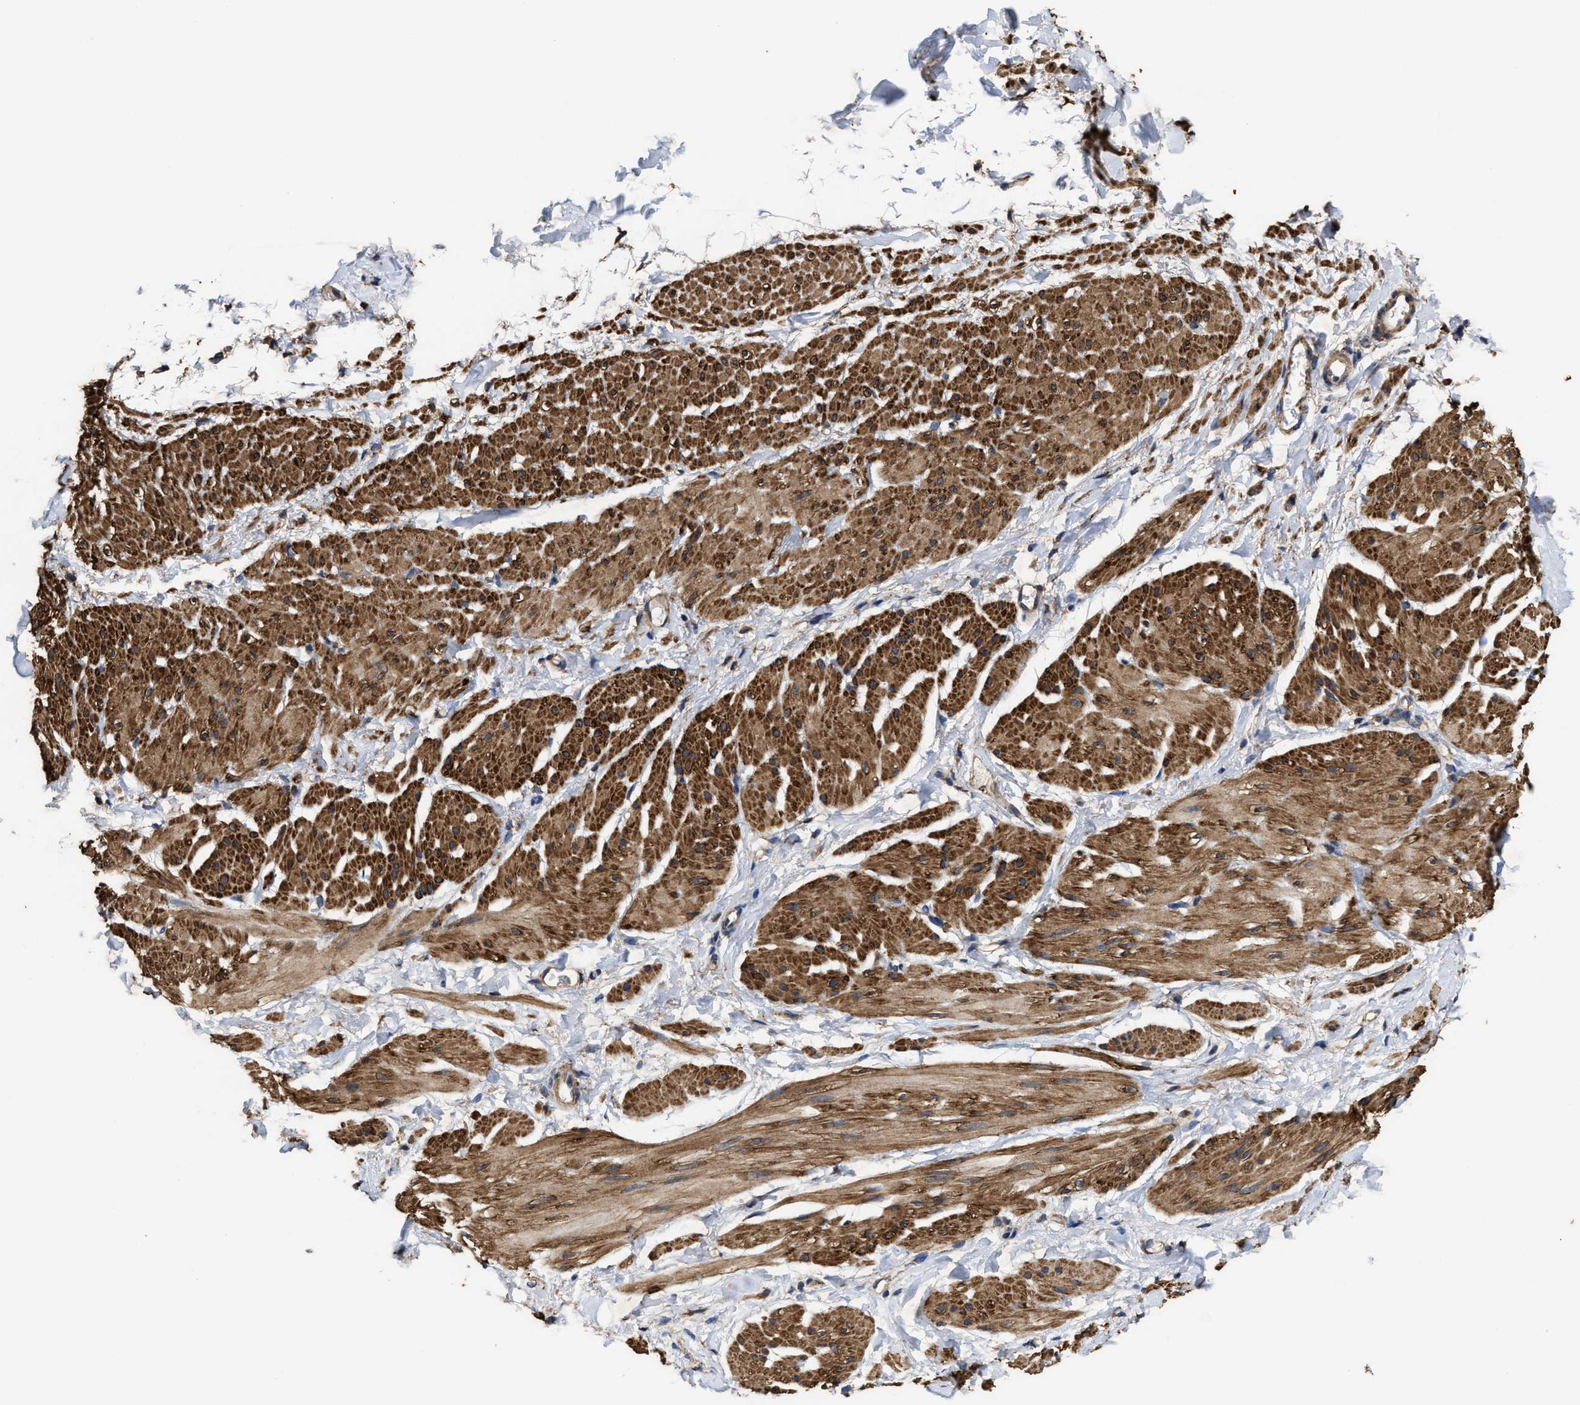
{"staining": {"intensity": "strong", "quantity": ">75%", "location": "cytoplasmic/membranous"}, "tissue": "smooth muscle", "cell_type": "Smooth muscle cells", "image_type": "normal", "snomed": [{"axis": "morphology", "description": "Normal tissue, NOS"}, {"axis": "topography", "description": "Smooth muscle"}], "caption": "A high-resolution photomicrograph shows immunohistochemistry (IHC) staining of normal smooth muscle, which exhibits strong cytoplasmic/membranous expression in approximately >75% of smooth muscle cells.", "gene": "SFXN4", "patient": {"sex": "male", "age": 16}}